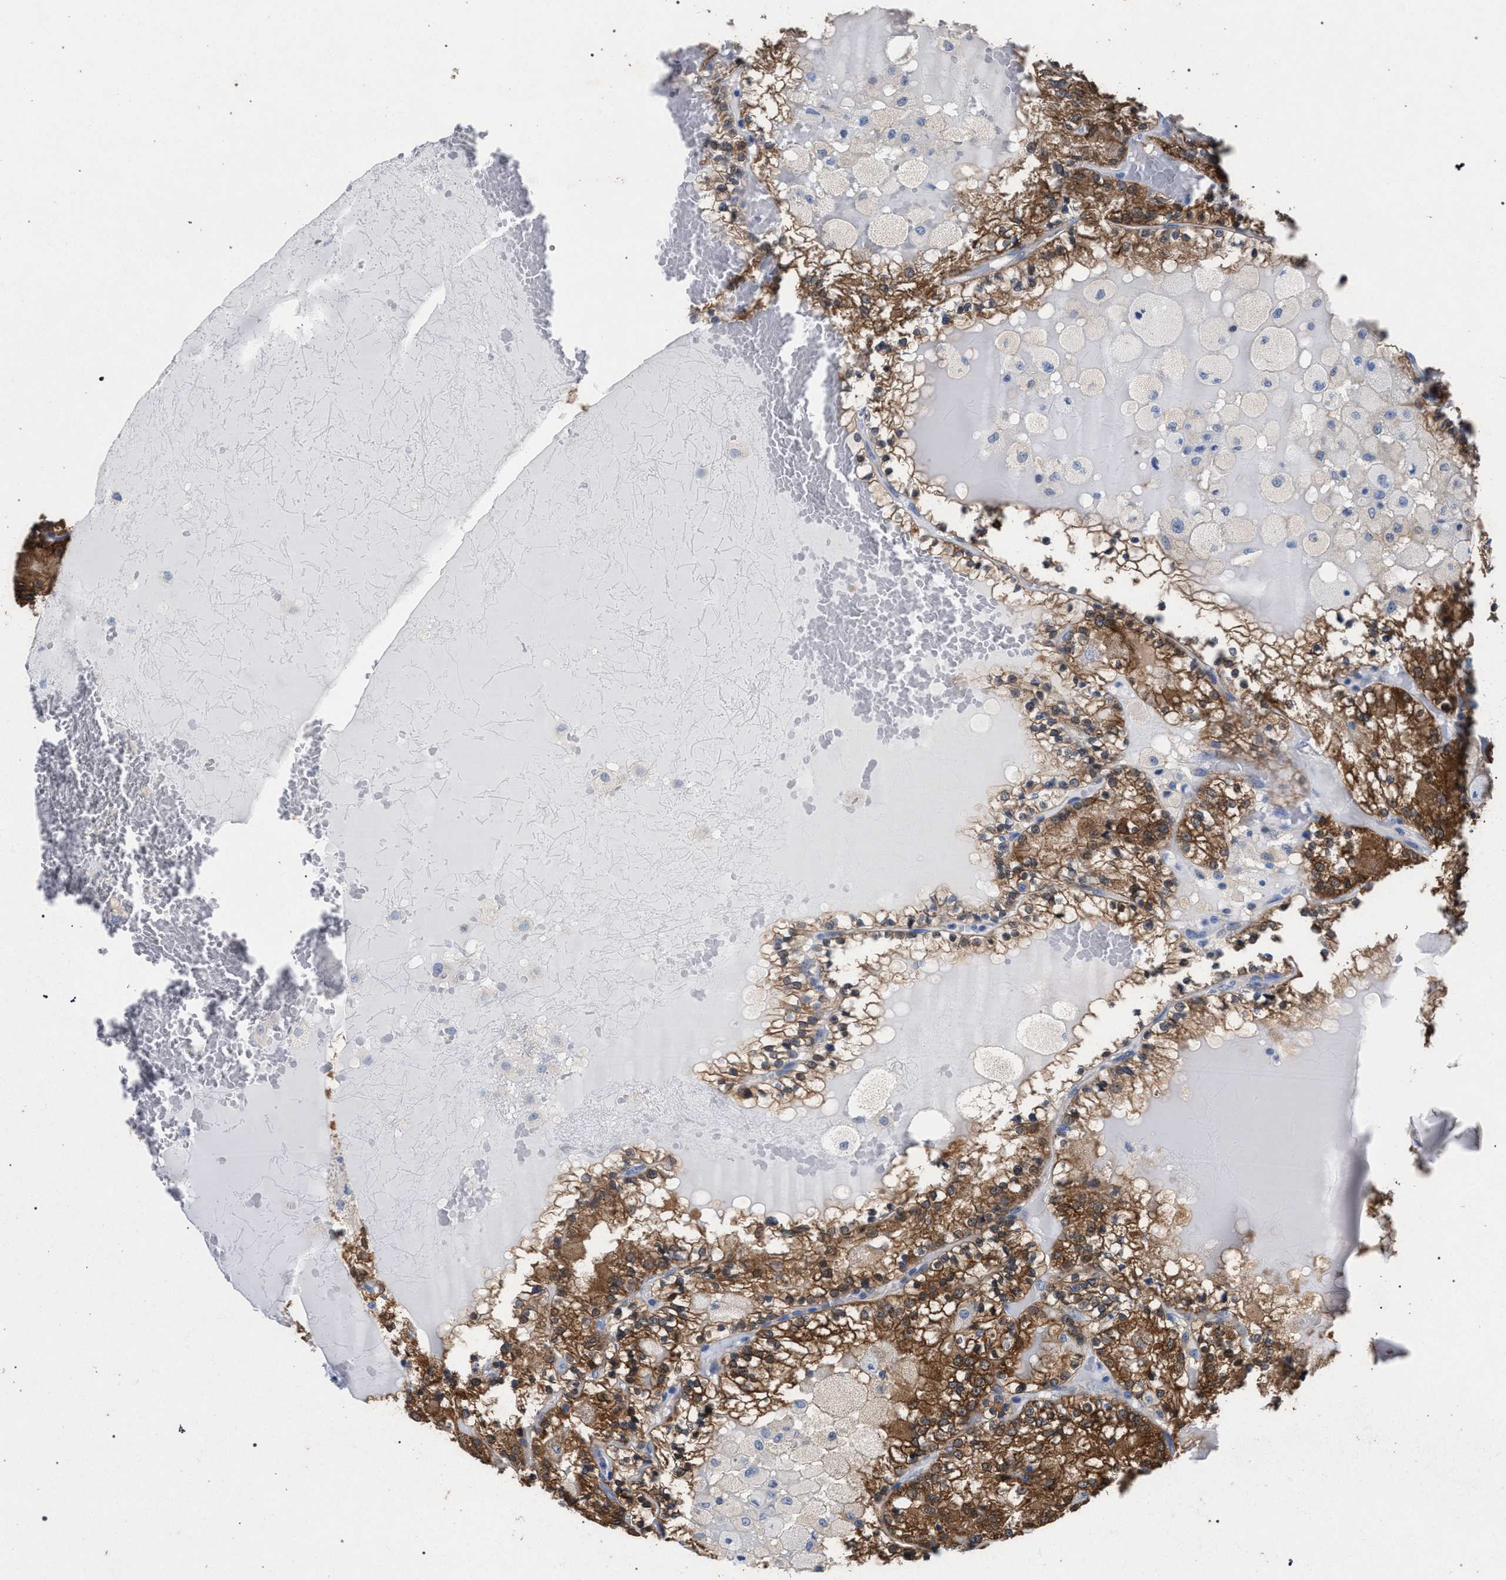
{"staining": {"intensity": "moderate", "quantity": ">75%", "location": "cytoplasmic/membranous"}, "tissue": "renal cancer", "cell_type": "Tumor cells", "image_type": "cancer", "snomed": [{"axis": "morphology", "description": "Adenocarcinoma, NOS"}, {"axis": "topography", "description": "Kidney"}], "caption": "The image demonstrates staining of renal adenocarcinoma, revealing moderate cytoplasmic/membranous protein staining (brown color) within tumor cells.", "gene": "CRYZ", "patient": {"sex": "female", "age": 56}}